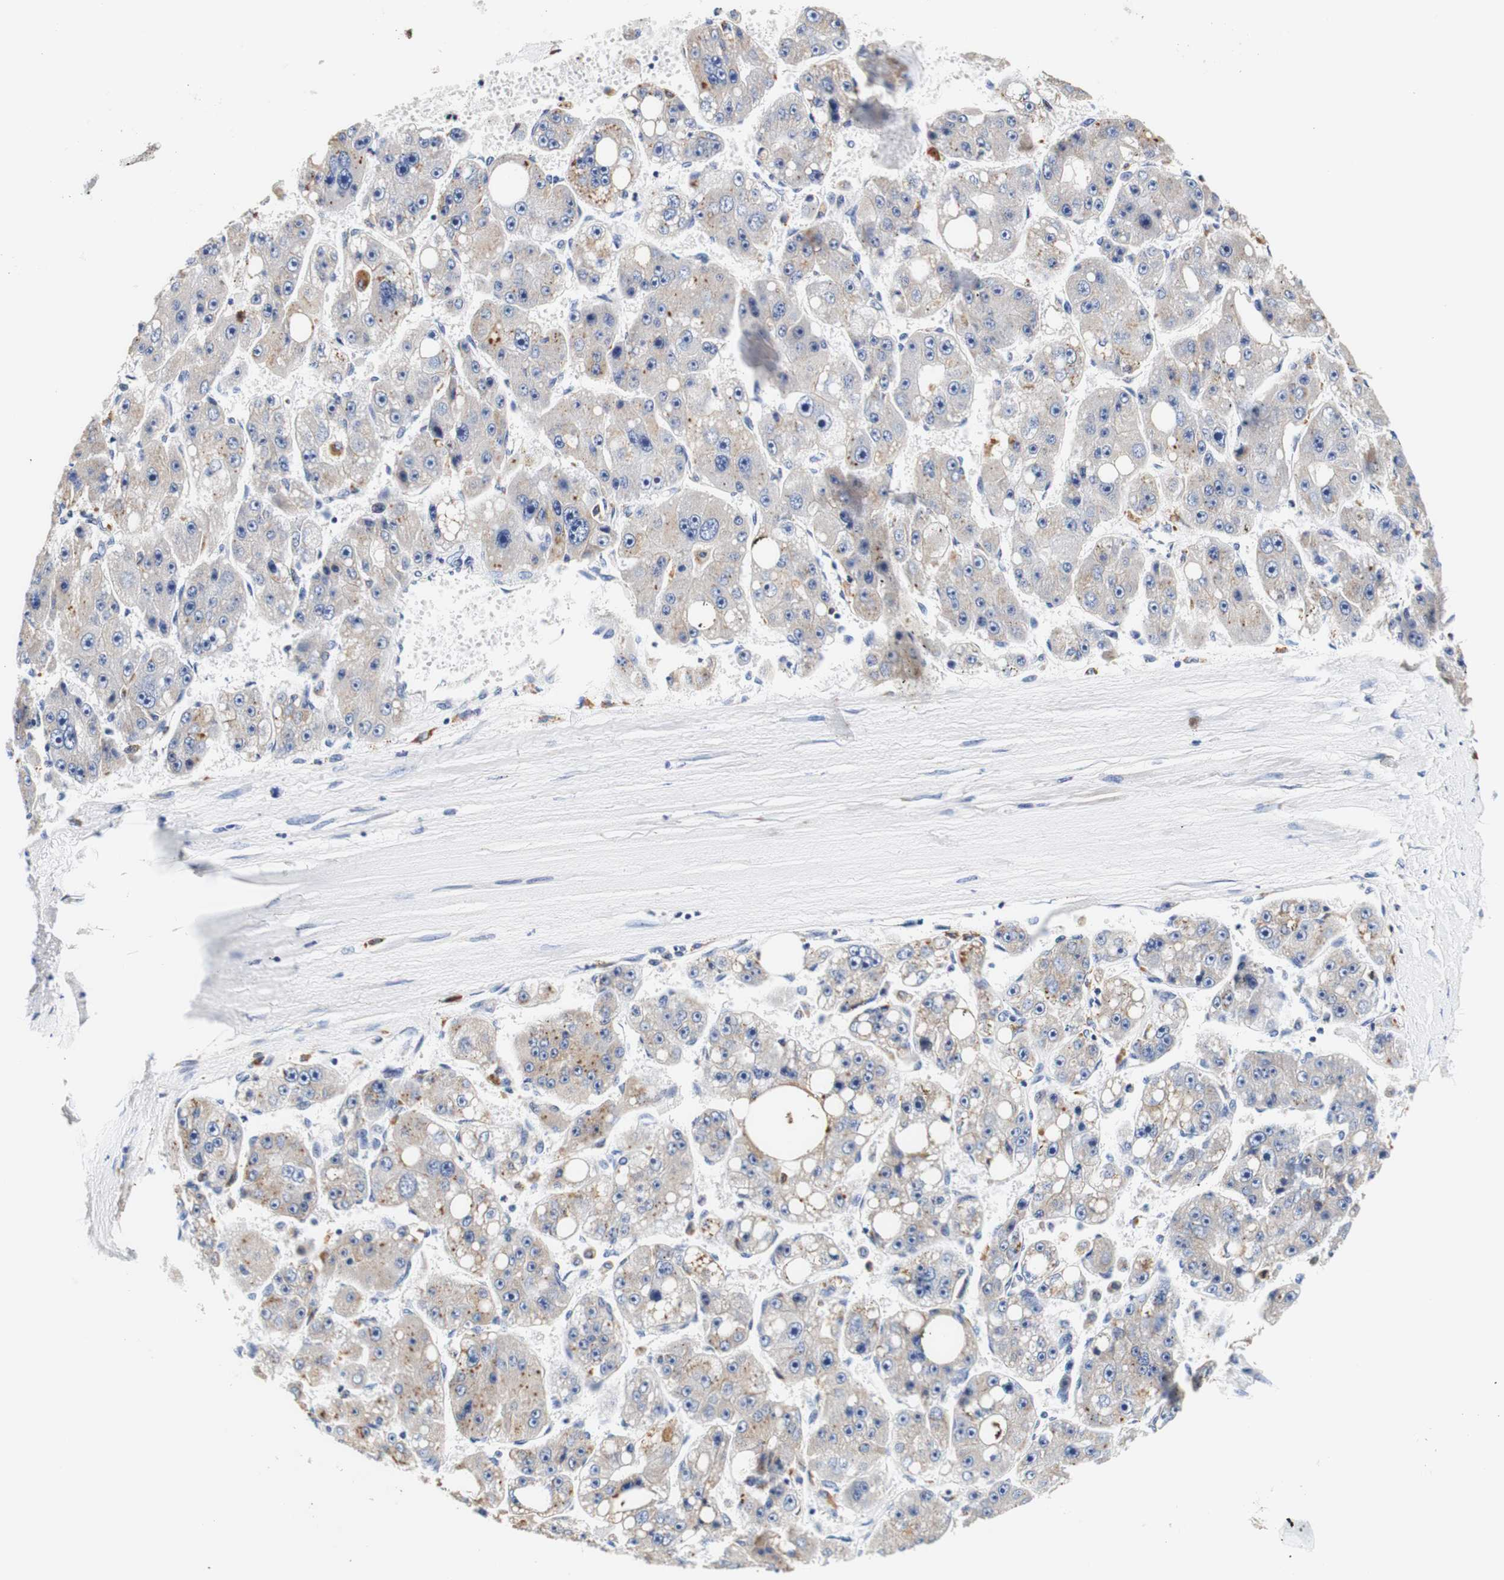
{"staining": {"intensity": "weak", "quantity": "25%-75%", "location": "cytoplasmic/membranous"}, "tissue": "liver cancer", "cell_type": "Tumor cells", "image_type": "cancer", "snomed": [{"axis": "morphology", "description": "Carcinoma, Hepatocellular, NOS"}, {"axis": "topography", "description": "Liver"}], "caption": "DAB immunohistochemical staining of liver cancer (hepatocellular carcinoma) demonstrates weak cytoplasmic/membranous protein positivity in approximately 25%-75% of tumor cells. (DAB (3,3'-diaminobenzidine) = brown stain, brightfield microscopy at high magnification).", "gene": "CAMK4", "patient": {"sex": "female", "age": 61}}